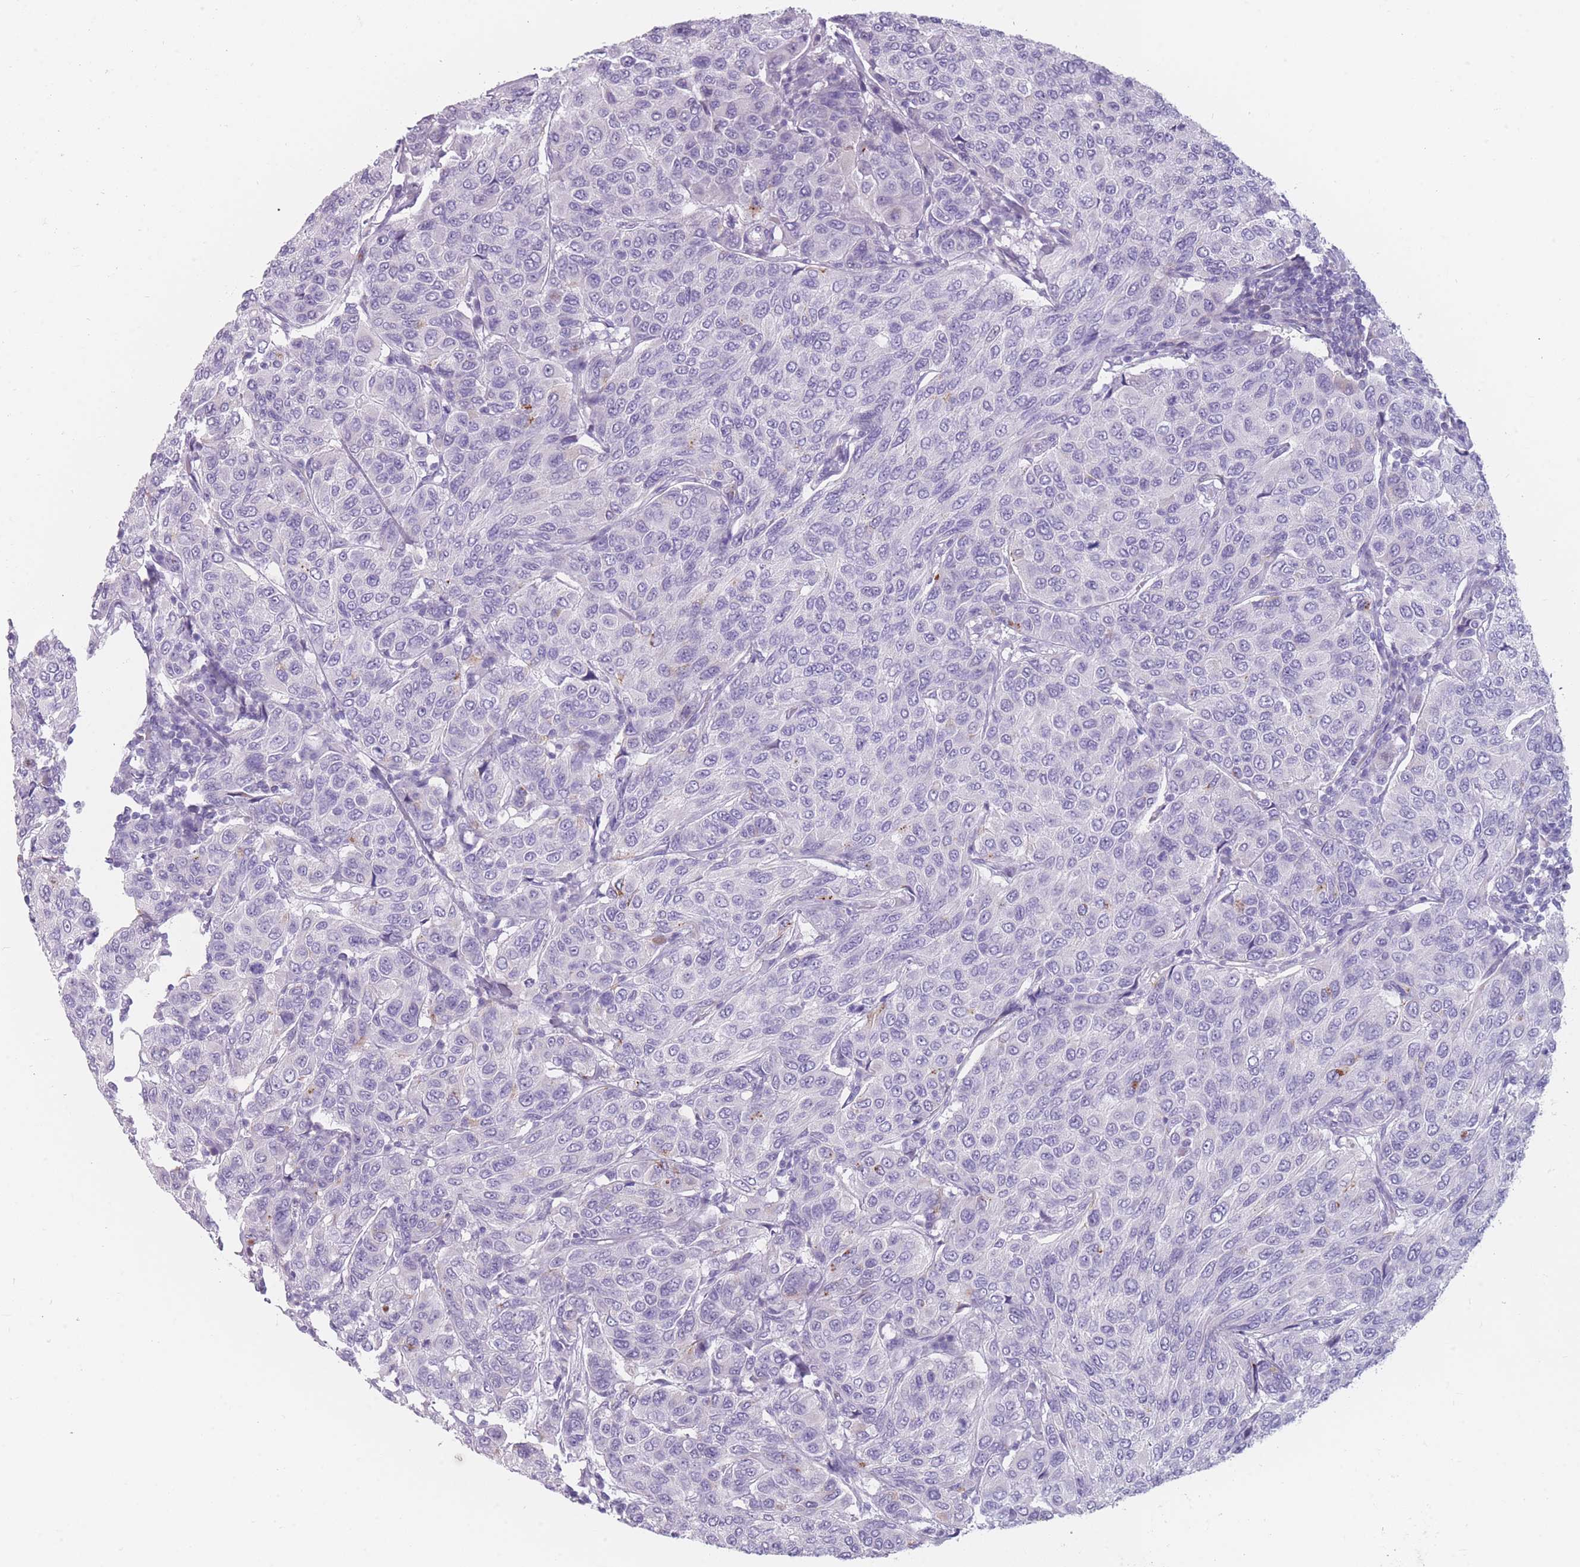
{"staining": {"intensity": "negative", "quantity": "none", "location": "none"}, "tissue": "breast cancer", "cell_type": "Tumor cells", "image_type": "cancer", "snomed": [{"axis": "morphology", "description": "Duct carcinoma"}, {"axis": "topography", "description": "Breast"}], "caption": "Photomicrograph shows no protein expression in tumor cells of breast cancer (invasive ductal carcinoma) tissue.", "gene": "CCNO", "patient": {"sex": "female", "age": 55}}